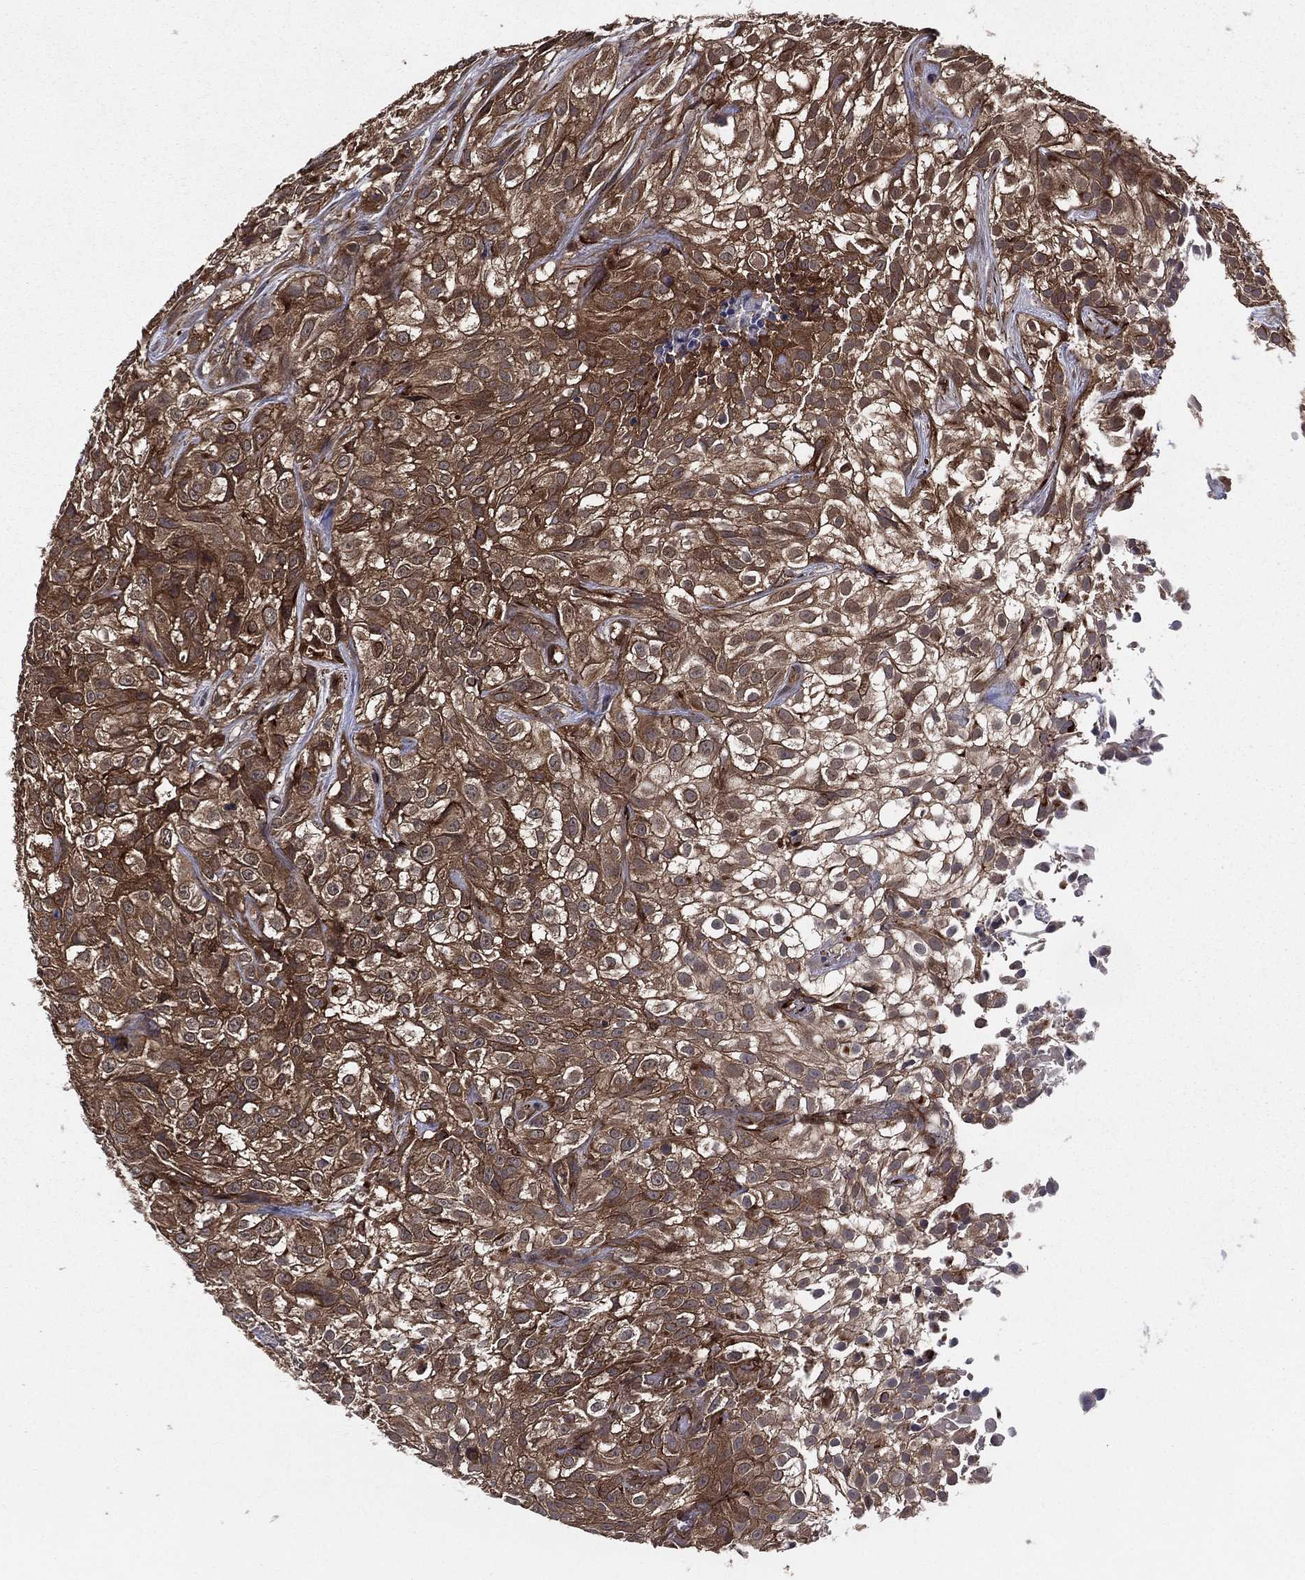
{"staining": {"intensity": "strong", "quantity": "25%-75%", "location": "cytoplasmic/membranous"}, "tissue": "urothelial cancer", "cell_type": "Tumor cells", "image_type": "cancer", "snomed": [{"axis": "morphology", "description": "Urothelial carcinoma, High grade"}, {"axis": "topography", "description": "Urinary bladder"}], "caption": "Immunohistochemical staining of human urothelial carcinoma (high-grade) displays strong cytoplasmic/membranous protein staining in about 25%-75% of tumor cells. Using DAB (3,3'-diaminobenzidine) (brown) and hematoxylin (blue) stains, captured at high magnification using brightfield microscopy.", "gene": "CERT1", "patient": {"sex": "male", "age": 56}}